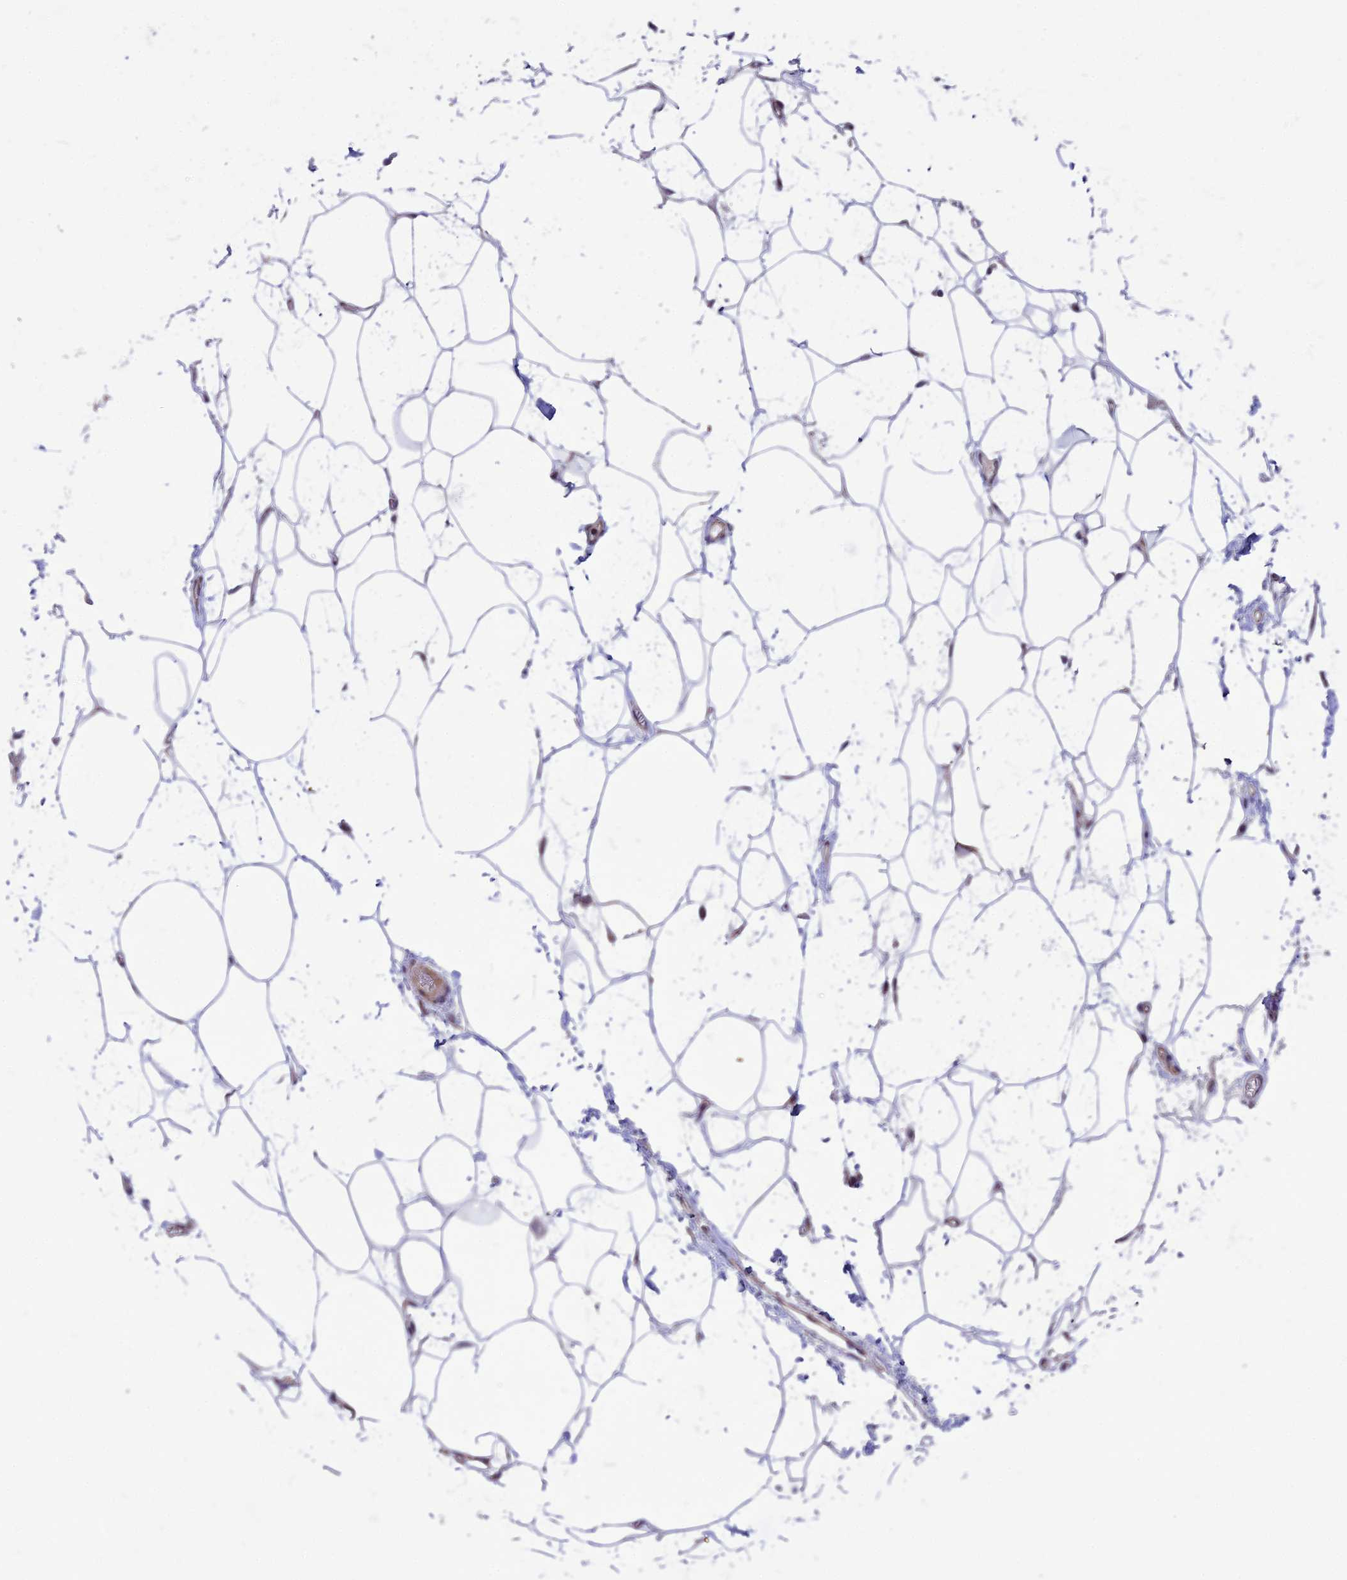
{"staining": {"intensity": "moderate", "quantity": ">75%", "location": "cytoplasmic/membranous"}, "tissue": "adipose tissue", "cell_type": "Adipocytes", "image_type": "normal", "snomed": [{"axis": "morphology", "description": "Normal tissue, NOS"}, {"axis": "morphology", "description": "Adenocarcinoma, NOS"}, {"axis": "topography", "description": "Rectum"}, {"axis": "topography", "description": "Vagina"}, {"axis": "topography", "description": "Peripheral nerve tissue"}], "caption": "Adipose tissue stained with DAB immunohistochemistry (IHC) exhibits medium levels of moderate cytoplasmic/membranous positivity in approximately >75% of adipocytes. The protein is stained brown, and the nuclei are stained in blue (DAB IHC with brightfield microscopy, high magnification).", "gene": "COL6A6", "patient": {"sex": "female", "age": 71}}